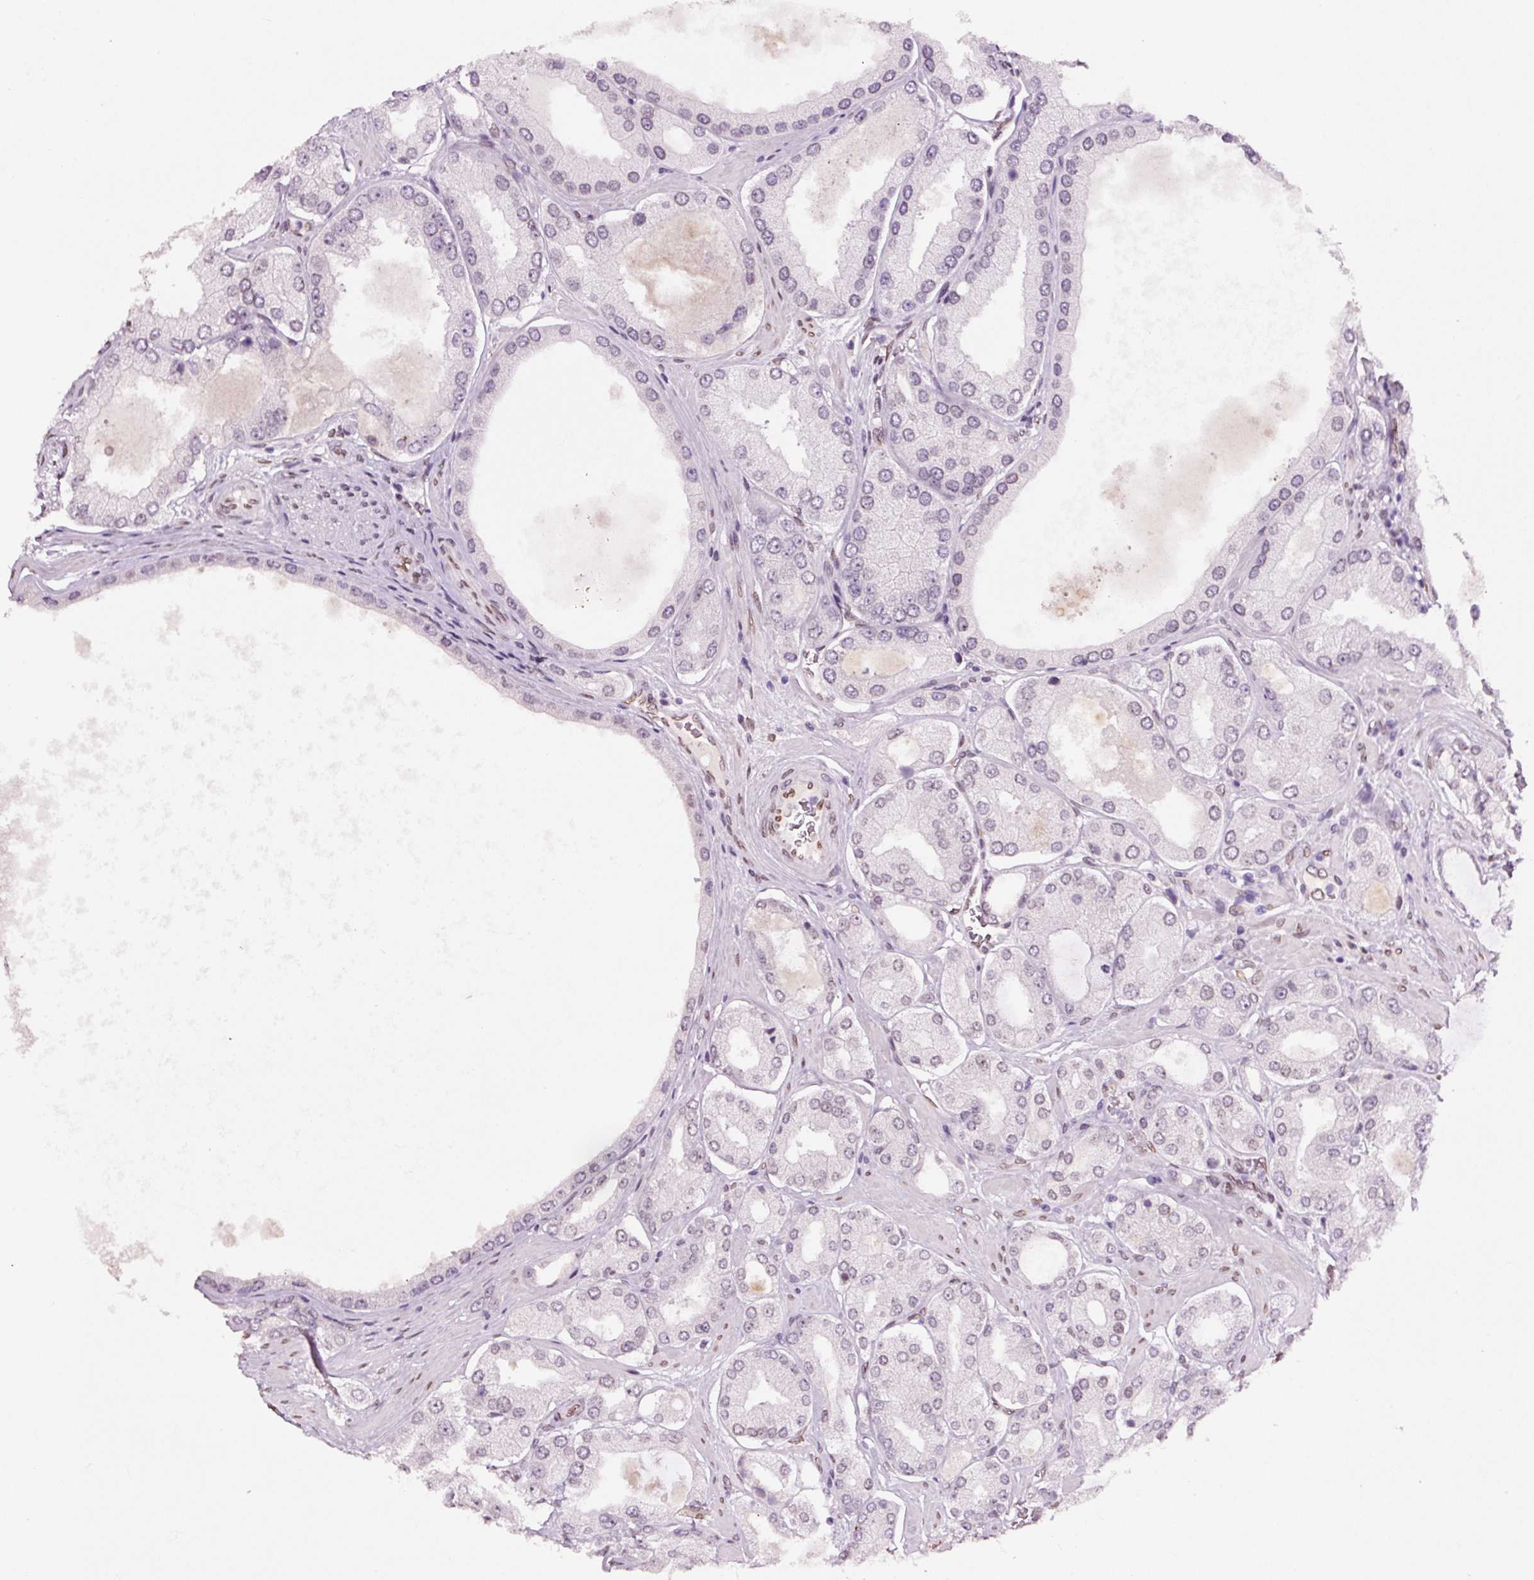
{"staining": {"intensity": "negative", "quantity": "none", "location": "none"}, "tissue": "prostate cancer", "cell_type": "Tumor cells", "image_type": "cancer", "snomed": [{"axis": "morphology", "description": "Adenocarcinoma, Low grade"}, {"axis": "topography", "description": "Prostate"}], "caption": "High power microscopy histopathology image of an immunohistochemistry (IHC) micrograph of prostate low-grade adenocarcinoma, revealing no significant expression in tumor cells. (DAB (3,3'-diaminobenzidine) immunohistochemistry (IHC) visualized using brightfield microscopy, high magnification).", "gene": "ZNF224", "patient": {"sex": "male", "age": 42}}